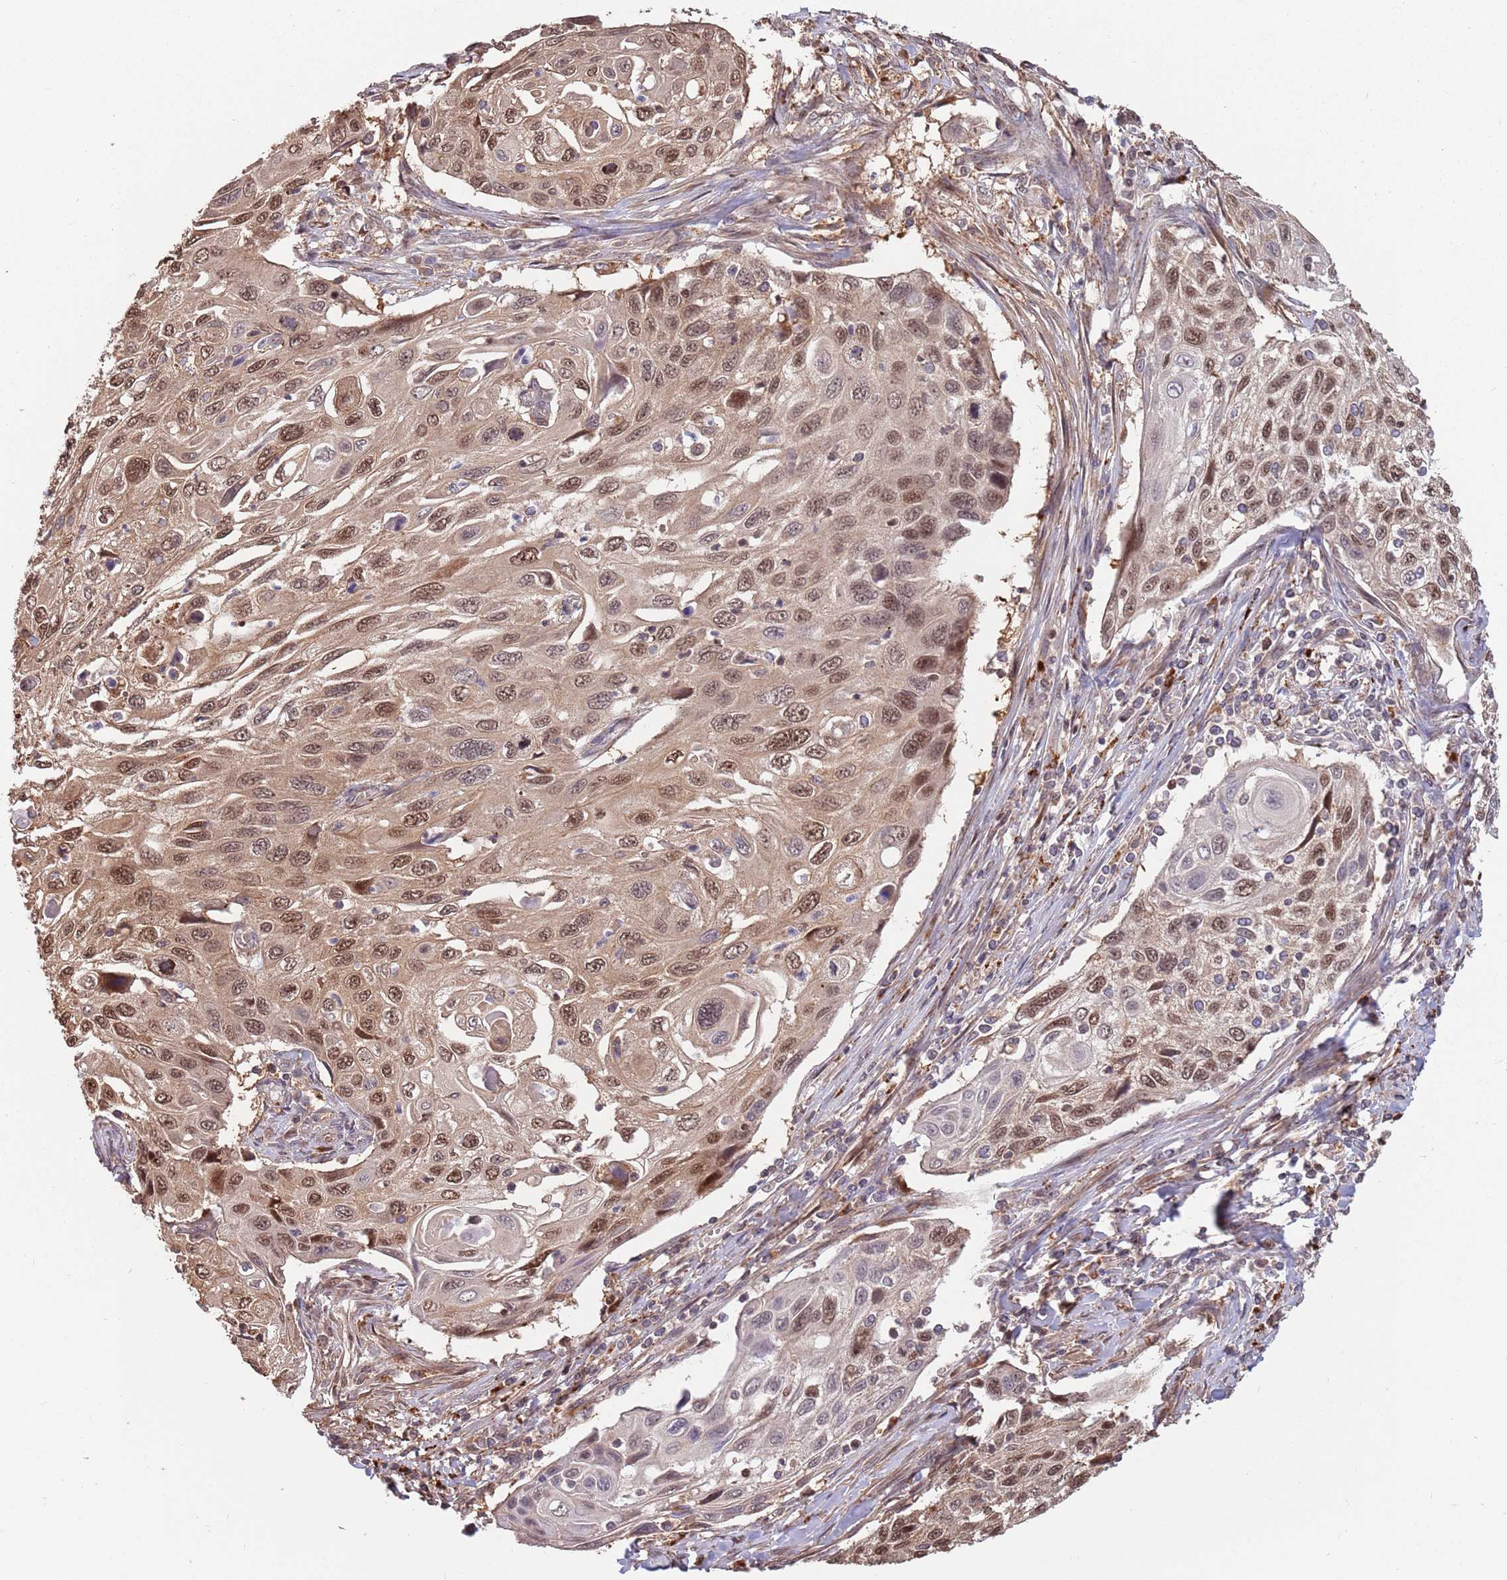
{"staining": {"intensity": "moderate", "quantity": ">75%", "location": "cytoplasmic/membranous,nuclear"}, "tissue": "cervical cancer", "cell_type": "Tumor cells", "image_type": "cancer", "snomed": [{"axis": "morphology", "description": "Squamous cell carcinoma, NOS"}, {"axis": "topography", "description": "Cervix"}], "caption": "Moderate cytoplasmic/membranous and nuclear expression for a protein is identified in about >75% of tumor cells of cervical cancer using immunohistochemistry.", "gene": "SALL1", "patient": {"sex": "female", "age": 70}}